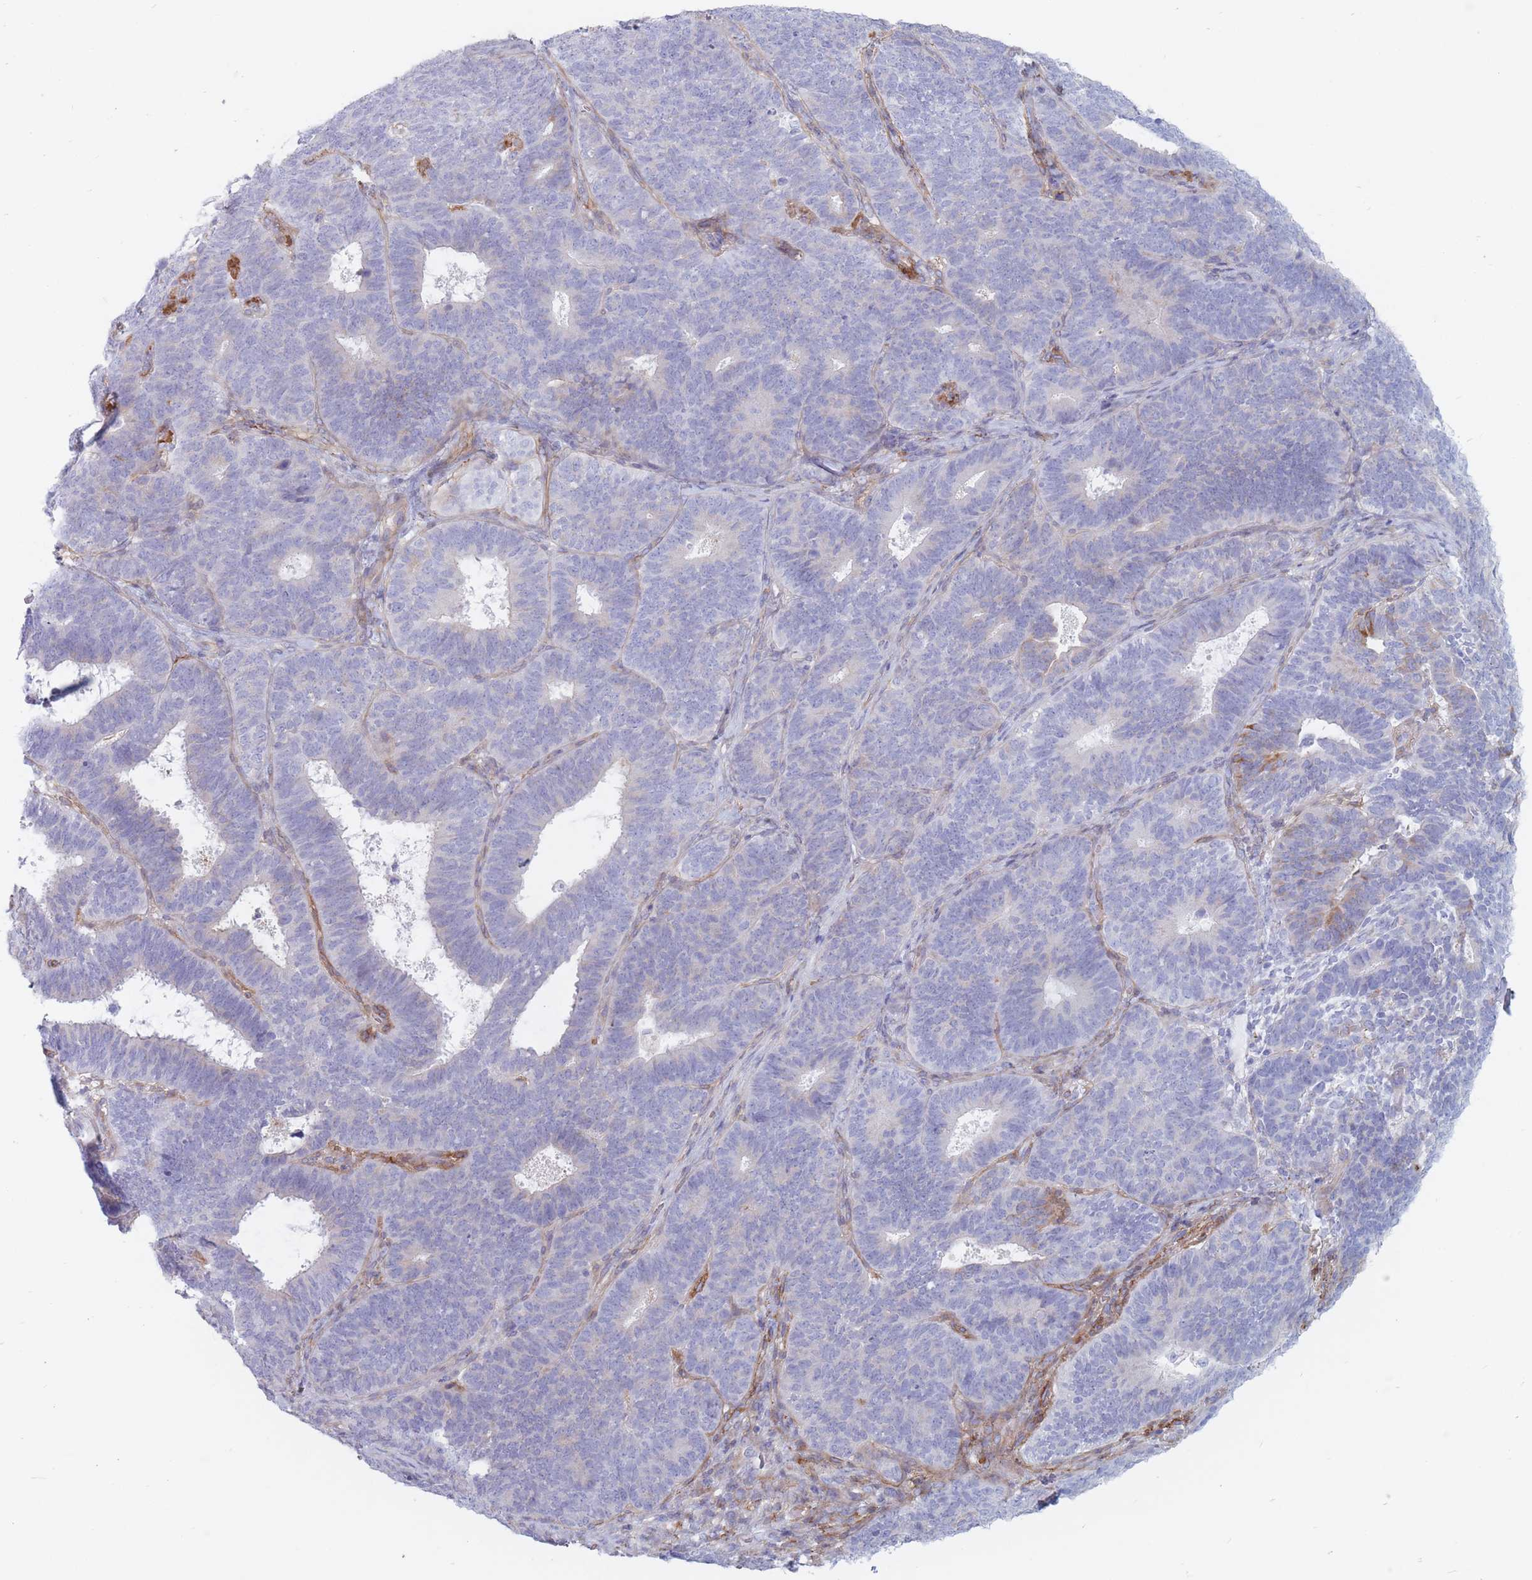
{"staining": {"intensity": "negative", "quantity": "none", "location": "none"}, "tissue": "endometrial cancer", "cell_type": "Tumor cells", "image_type": "cancer", "snomed": [{"axis": "morphology", "description": "Adenocarcinoma, NOS"}, {"axis": "topography", "description": "Endometrium"}], "caption": "This is an IHC micrograph of adenocarcinoma (endometrial). There is no expression in tumor cells.", "gene": "PLPP1", "patient": {"sex": "female", "age": 70}}